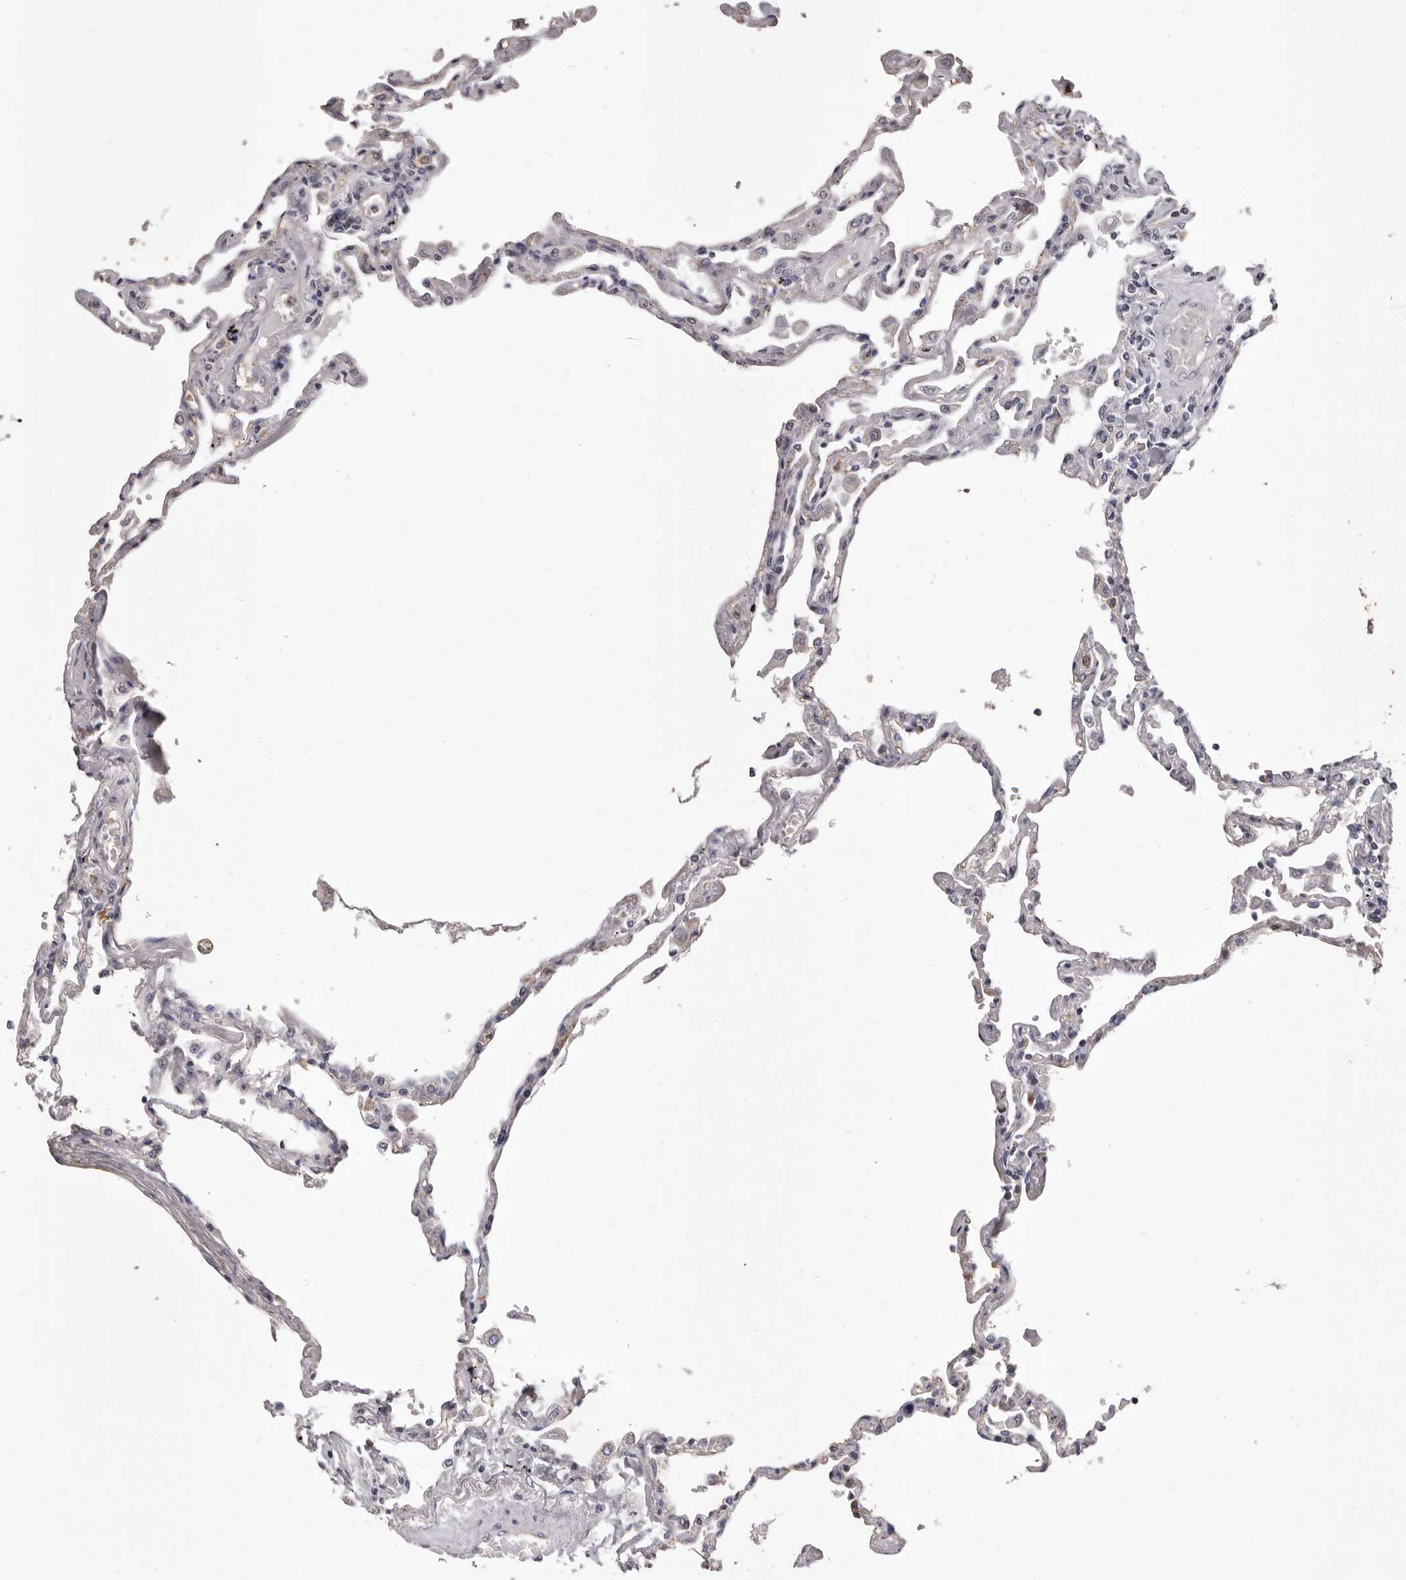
{"staining": {"intensity": "negative", "quantity": "none", "location": "none"}, "tissue": "lung", "cell_type": "Alveolar cells", "image_type": "normal", "snomed": [{"axis": "morphology", "description": "Normal tissue, NOS"}, {"axis": "topography", "description": "Lung"}], "caption": "Lung stained for a protein using IHC shows no positivity alveolar cells.", "gene": "CXCL14", "patient": {"sex": "female", "age": 67}}